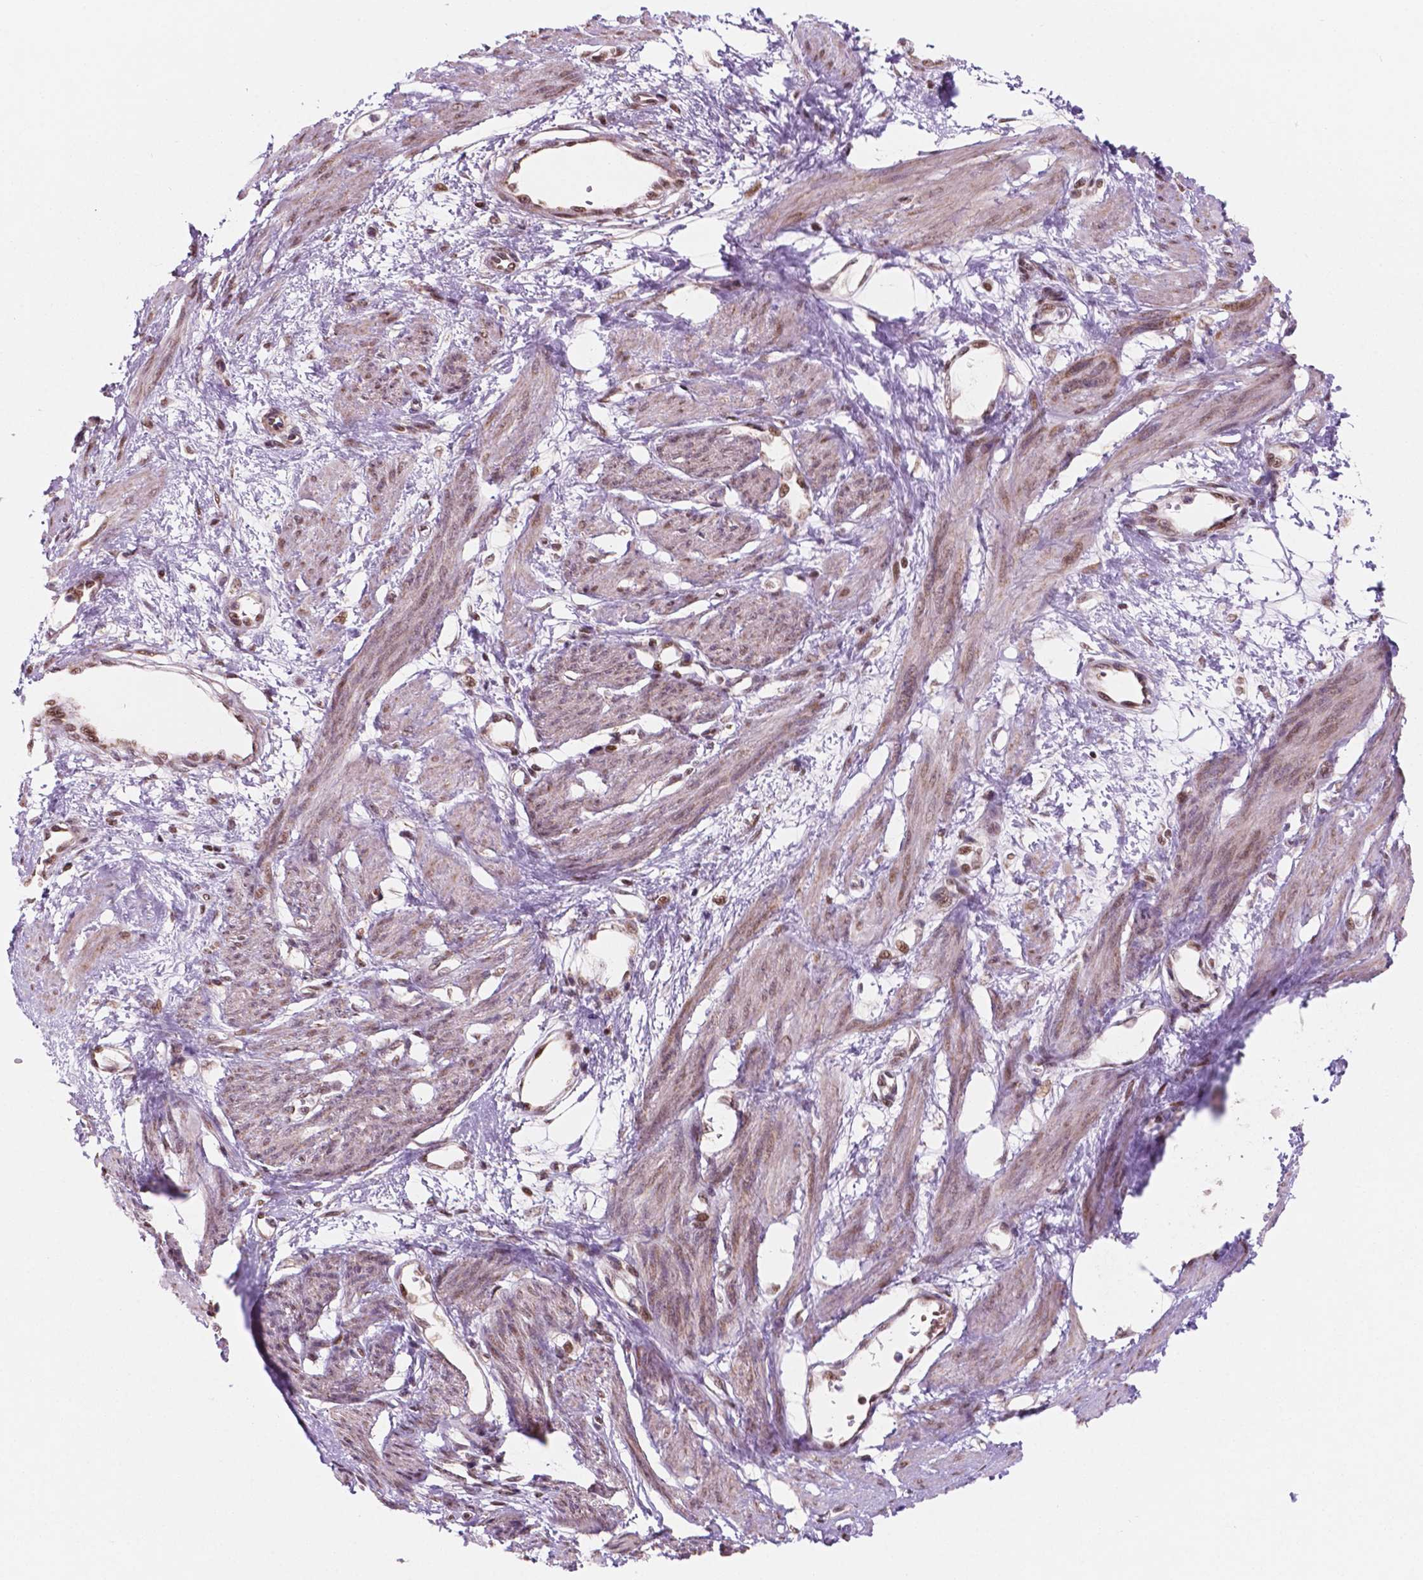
{"staining": {"intensity": "moderate", "quantity": ">75%", "location": "cytoplasmic/membranous,nuclear"}, "tissue": "smooth muscle", "cell_type": "Smooth muscle cells", "image_type": "normal", "snomed": [{"axis": "morphology", "description": "Normal tissue, NOS"}, {"axis": "topography", "description": "Smooth muscle"}, {"axis": "topography", "description": "Uterus"}], "caption": "Immunohistochemical staining of normal human smooth muscle shows medium levels of moderate cytoplasmic/membranous,nuclear expression in approximately >75% of smooth muscle cells. Immunohistochemistry (ihc) stains the protein of interest in brown and the nuclei are stained blue.", "gene": "NDUFA10", "patient": {"sex": "female", "age": 39}}